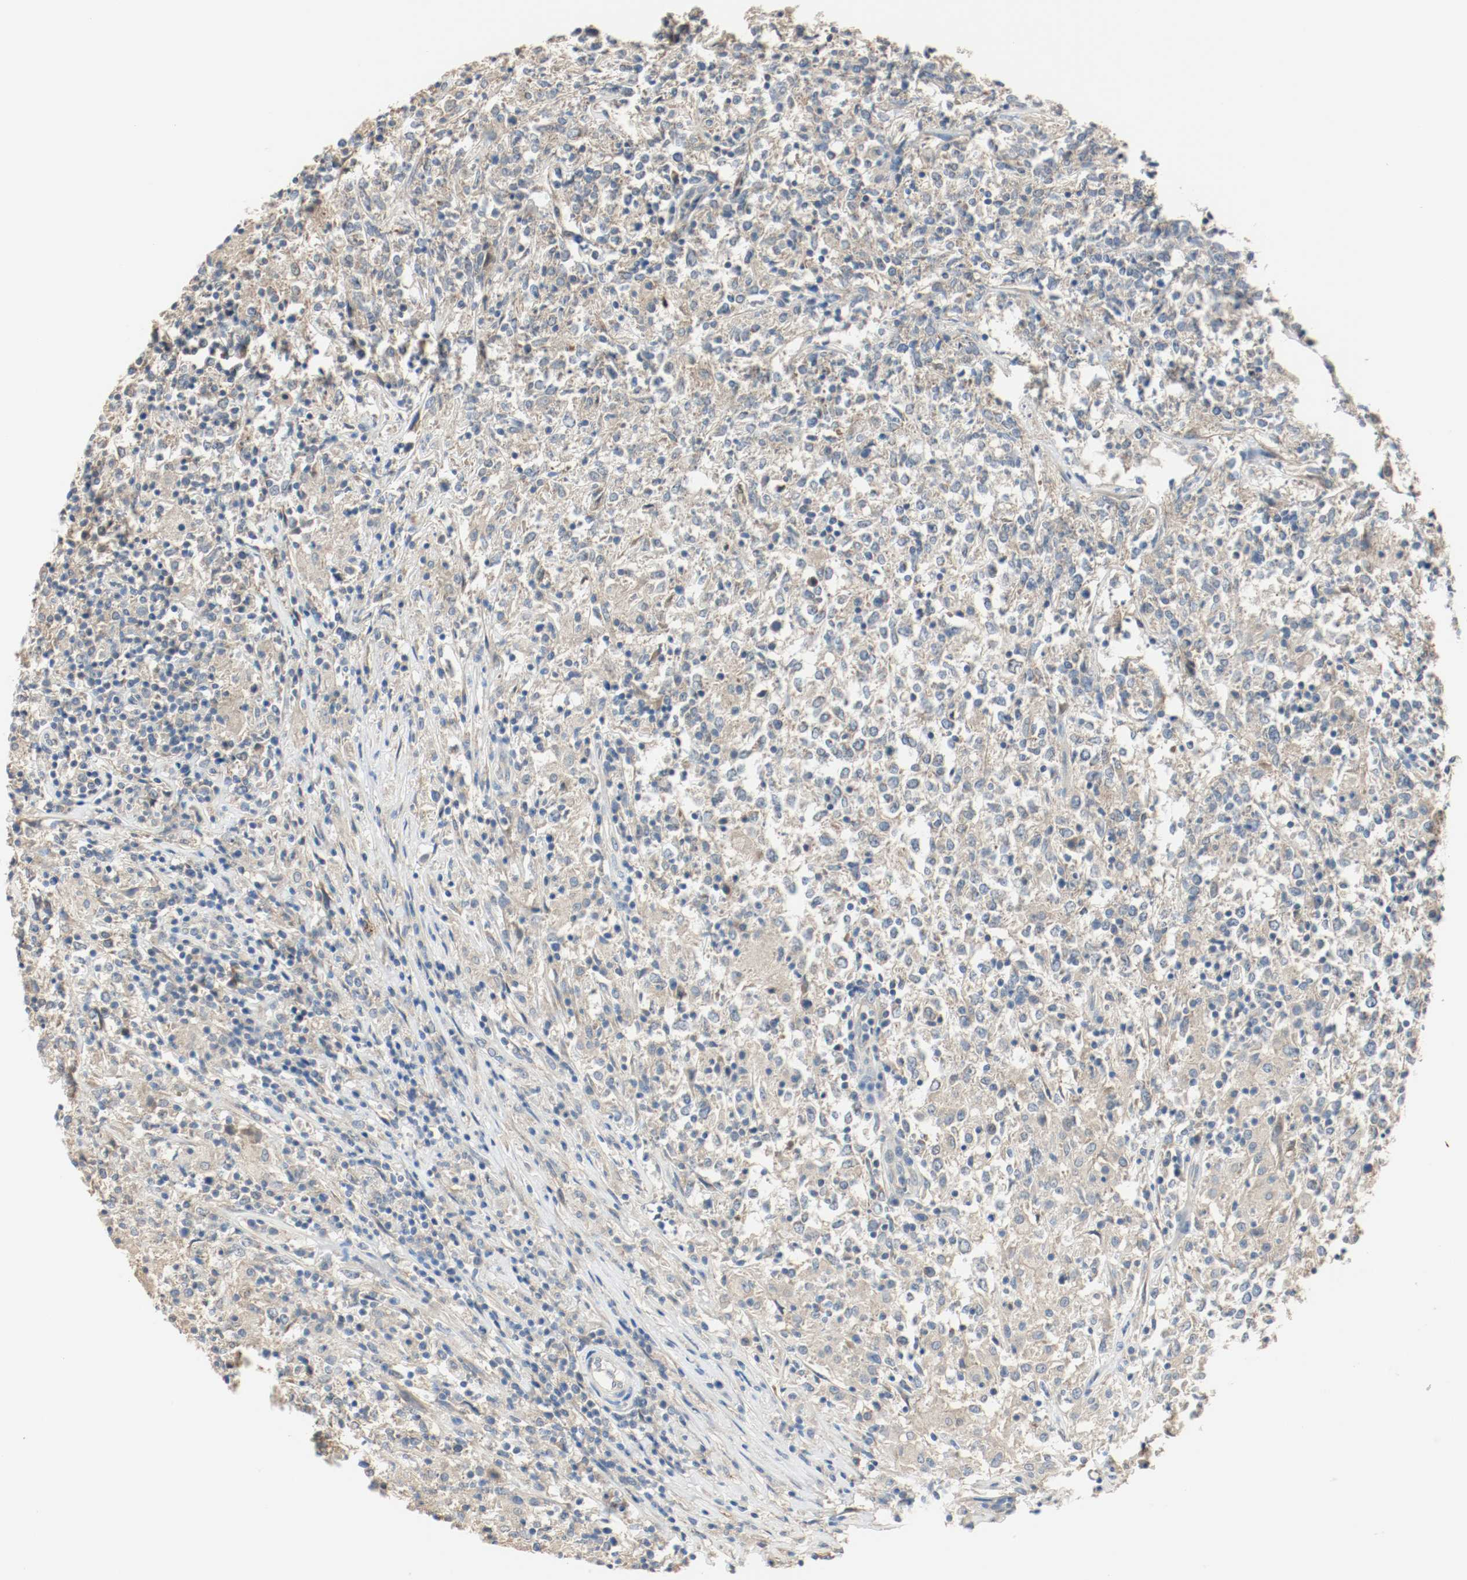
{"staining": {"intensity": "negative", "quantity": "none", "location": "none"}, "tissue": "lymphoma", "cell_type": "Tumor cells", "image_type": "cancer", "snomed": [{"axis": "morphology", "description": "Malignant lymphoma, non-Hodgkin's type, High grade"}, {"axis": "topography", "description": "Lymph node"}], "caption": "Tumor cells are negative for protein expression in human high-grade malignant lymphoma, non-Hodgkin's type.", "gene": "MELTF", "patient": {"sex": "female", "age": 84}}